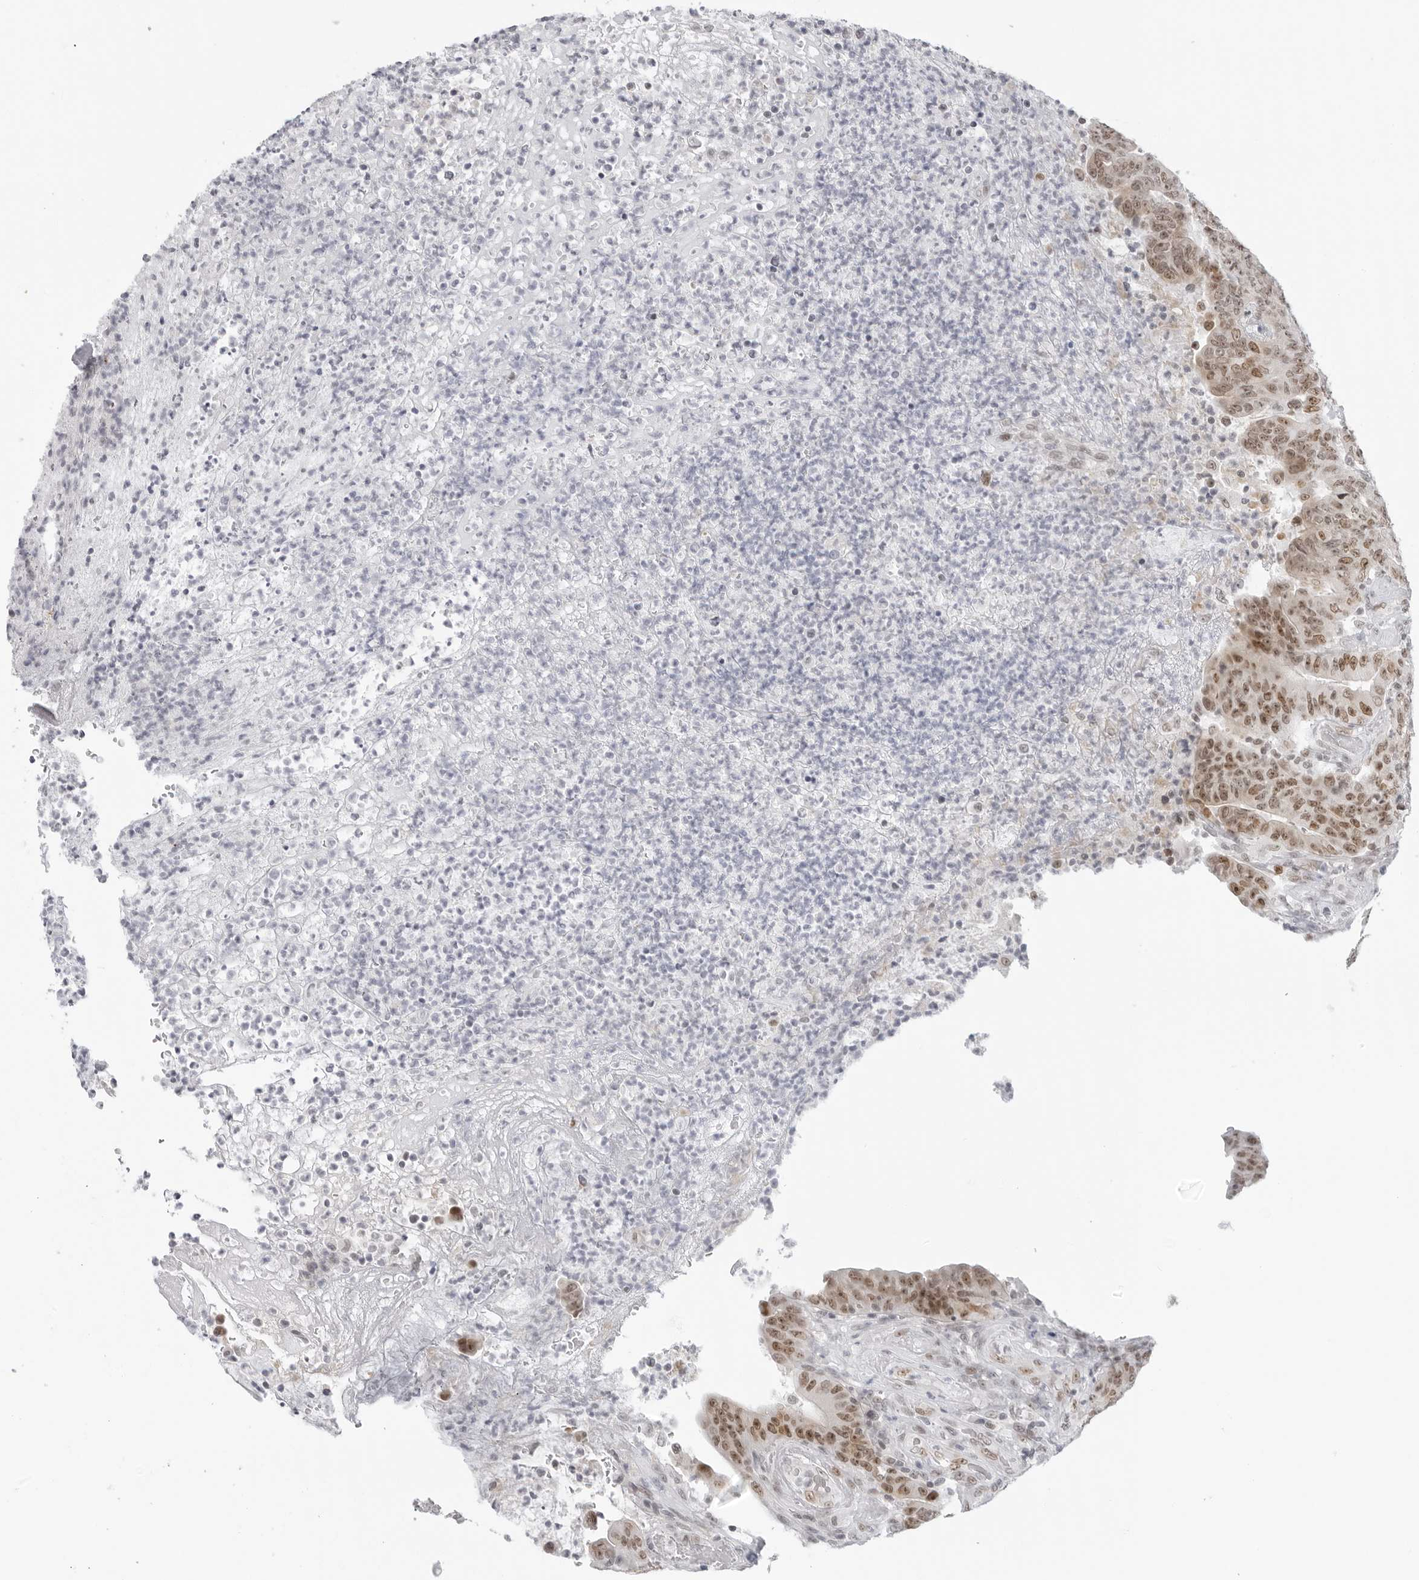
{"staining": {"intensity": "moderate", "quantity": ">75%", "location": "nuclear"}, "tissue": "colorectal cancer", "cell_type": "Tumor cells", "image_type": "cancer", "snomed": [{"axis": "morphology", "description": "Normal tissue, NOS"}, {"axis": "morphology", "description": "Adenocarcinoma, NOS"}, {"axis": "topography", "description": "Colon"}], "caption": "Adenocarcinoma (colorectal) stained with a brown dye demonstrates moderate nuclear positive positivity in about >75% of tumor cells.", "gene": "FOXK2", "patient": {"sex": "female", "age": 75}}